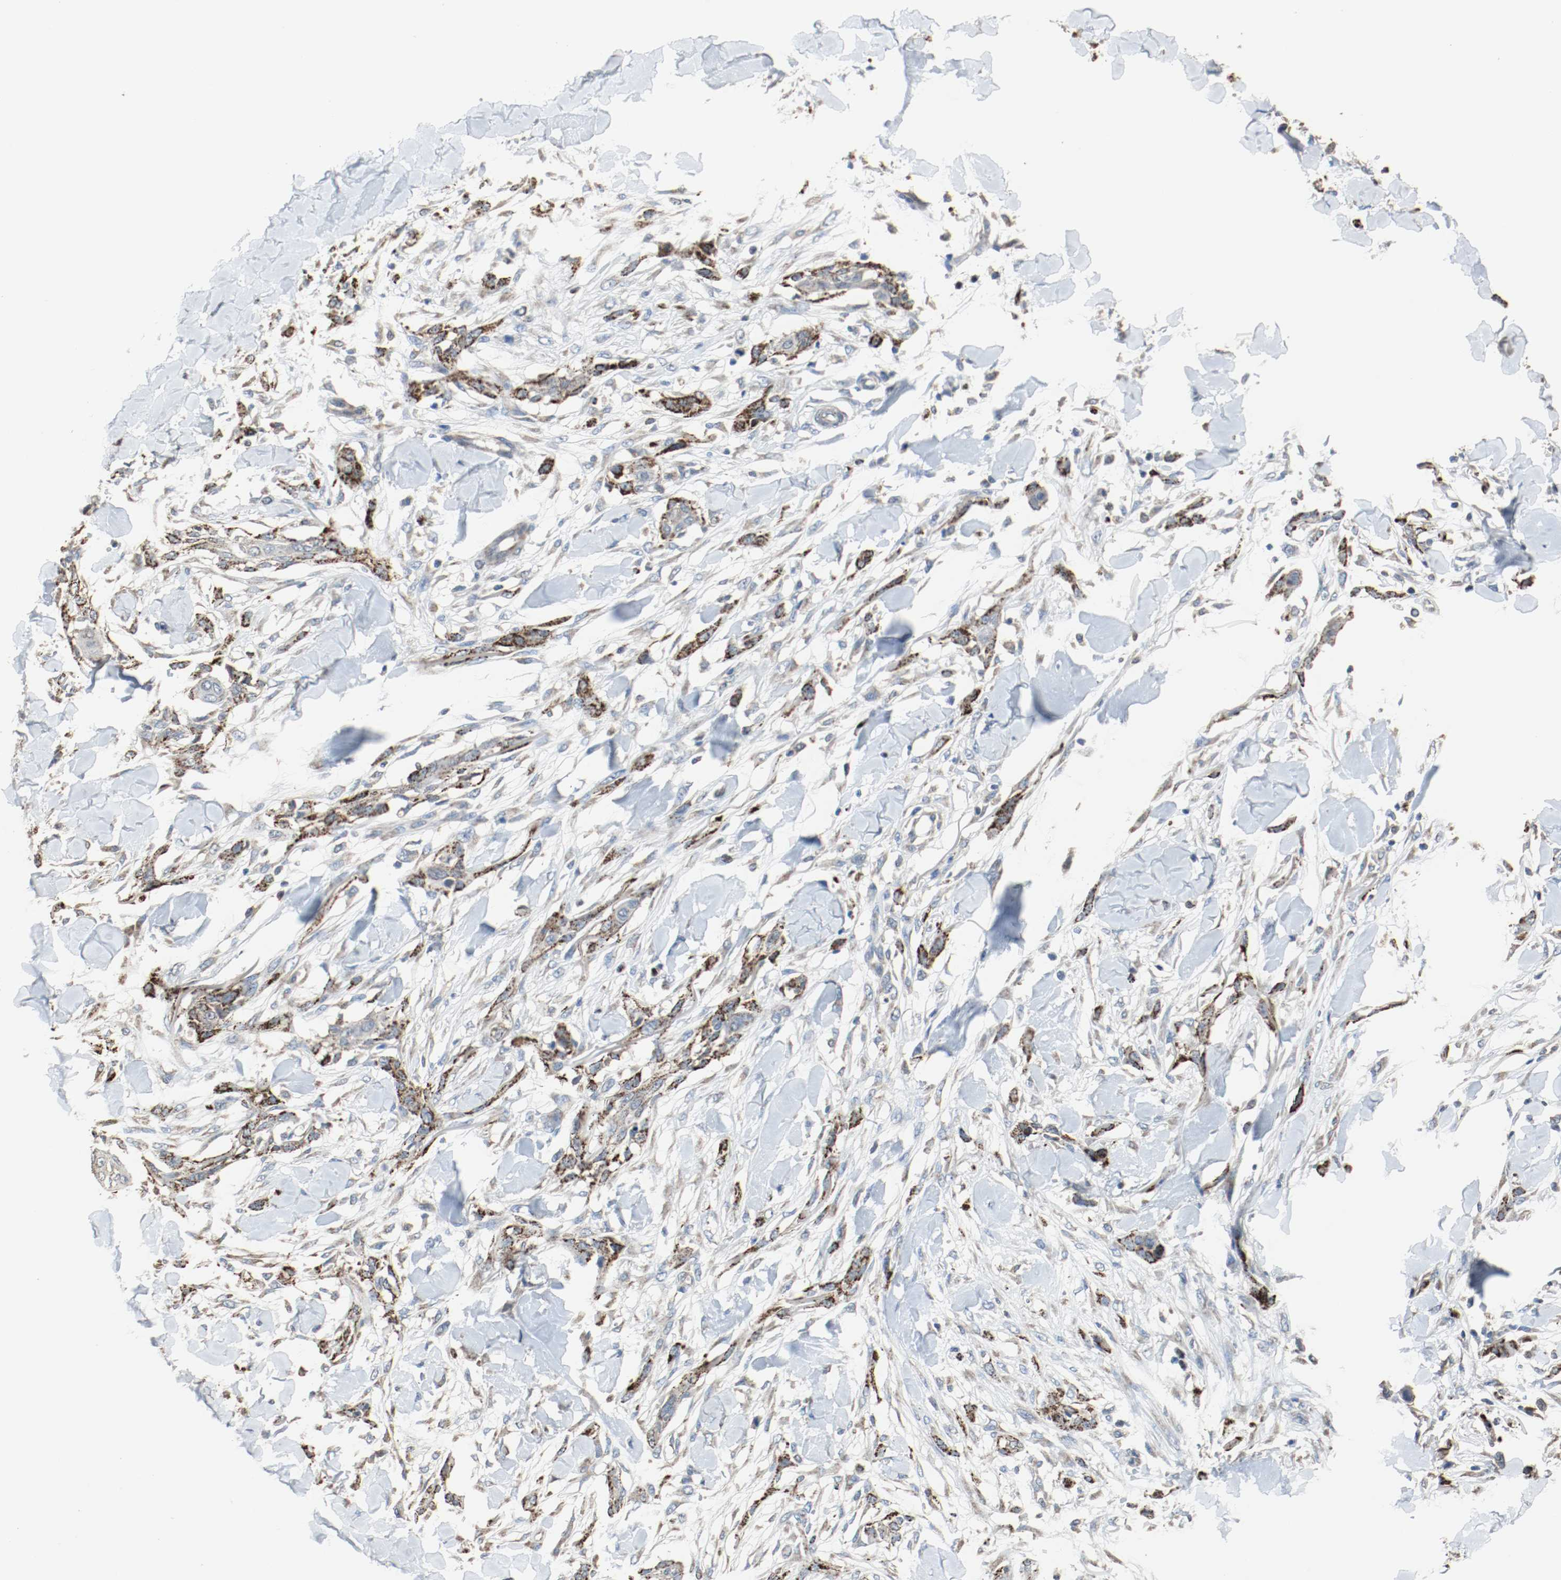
{"staining": {"intensity": "strong", "quantity": ">75%", "location": "cytoplasmic/membranous"}, "tissue": "skin cancer", "cell_type": "Tumor cells", "image_type": "cancer", "snomed": [{"axis": "morphology", "description": "Normal tissue, NOS"}, {"axis": "morphology", "description": "Squamous cell carcinoma, NOS"}, {"axis": "topography", "description": "Skin"}], "caption": "Strong cytoplasmic/membranous expression for a protein is seen in approximately >75% of tumor cells of skin cancer using immunohistochemistry (IHC).", "gene": "ALDH4A1", "patient": {"sex": "female", "age": 59}}